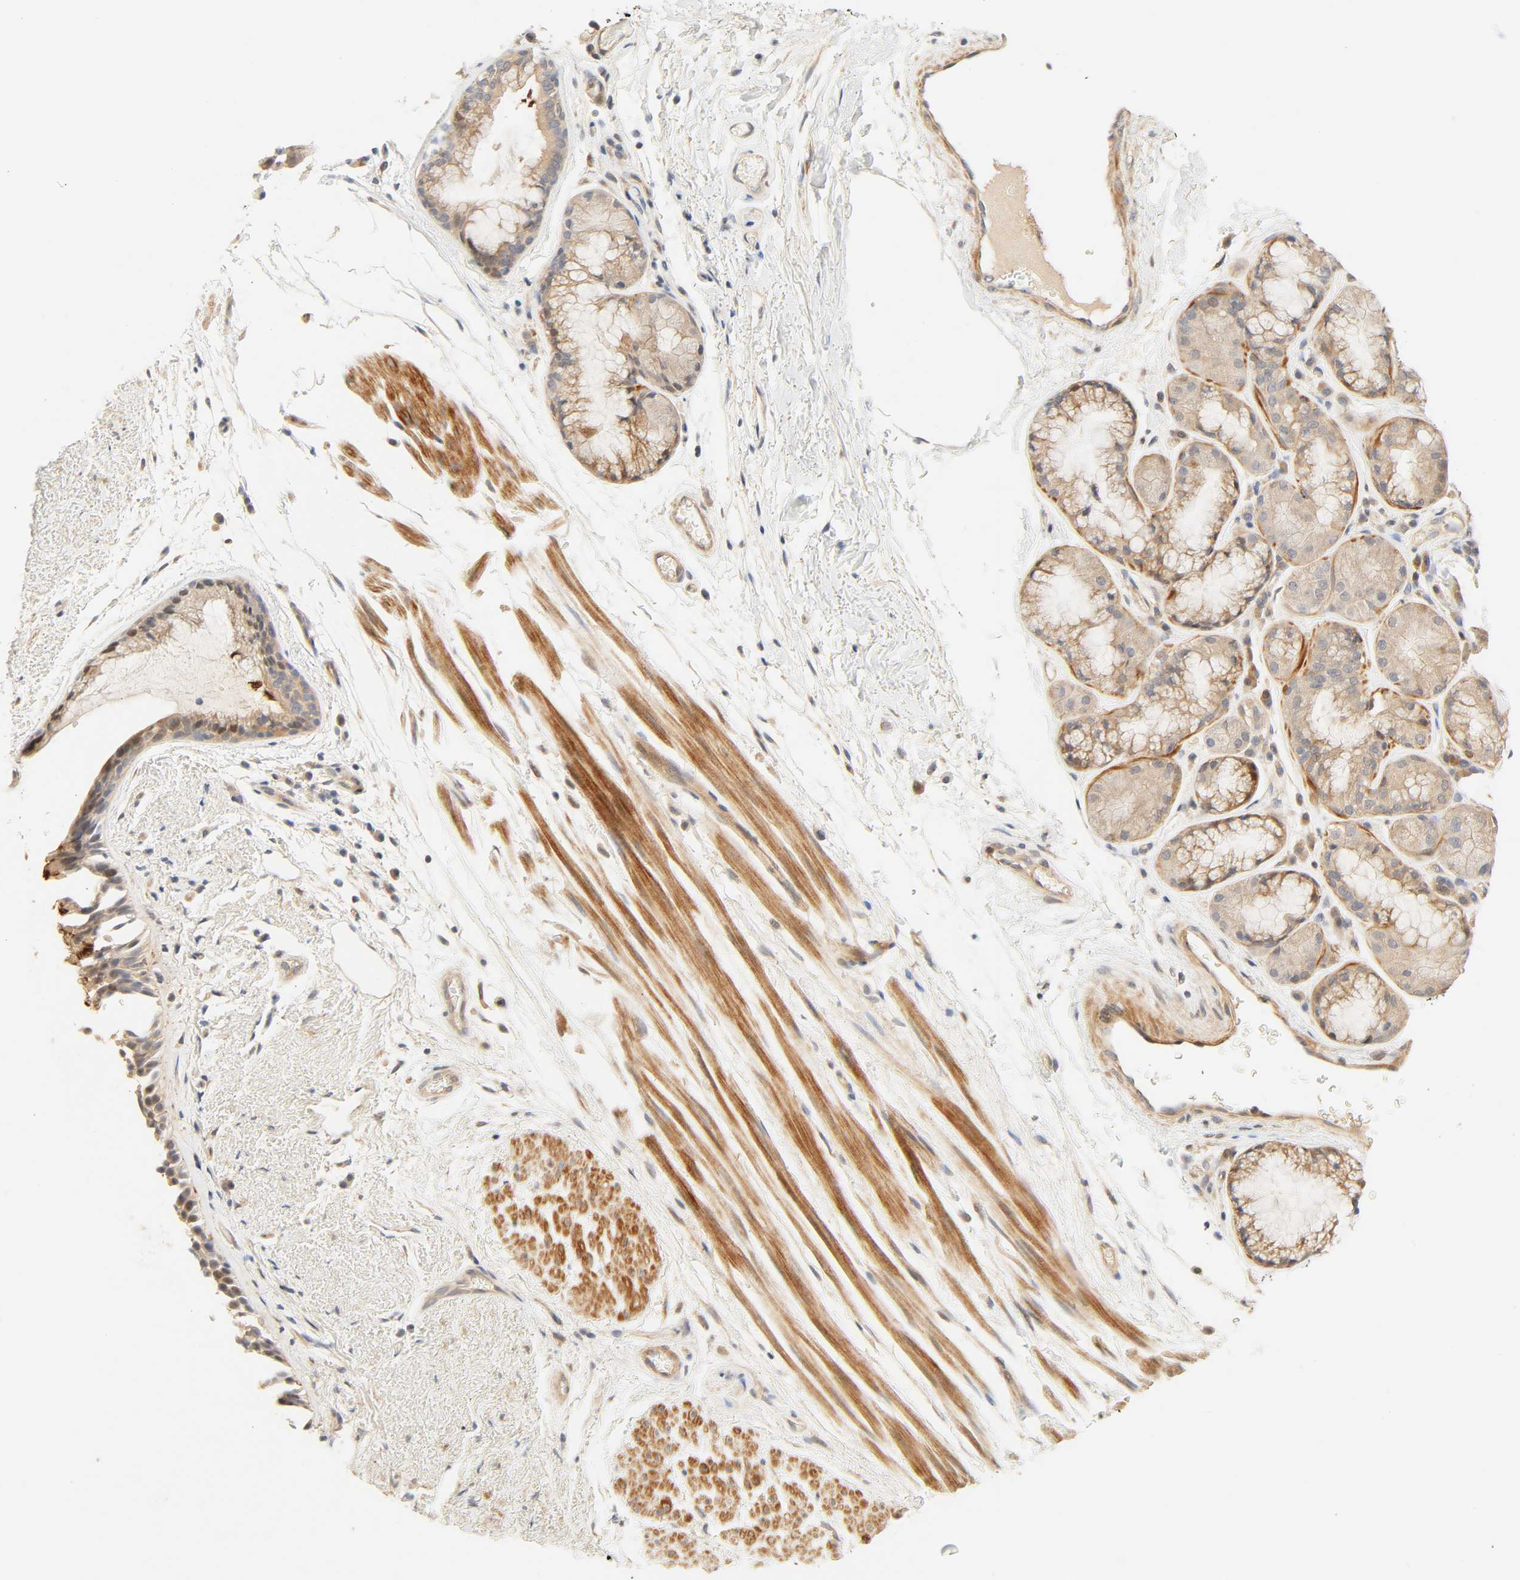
{"staining": {"intensity": "strong", "quantity": "25%-75%", "location": "cytoplasmic/membranous"}, "tissue": "bronchus", "cell_type": "Respiratory epithelial cells", "image_type": "normal", "snomed": [{"axis": "morphology", "description": "Normal tissue, NOS"}, {"axis": "topography", "description": "Bronchus"}], "caption": "Bronchus stained with a brown dye exhibits strong cytoplasmic/membranous positive positivity in approximately 25%-75% of respiratory epithelial cells.", "gene": "CACNA1G", "patient": {"sex": "female", "age": 54}}